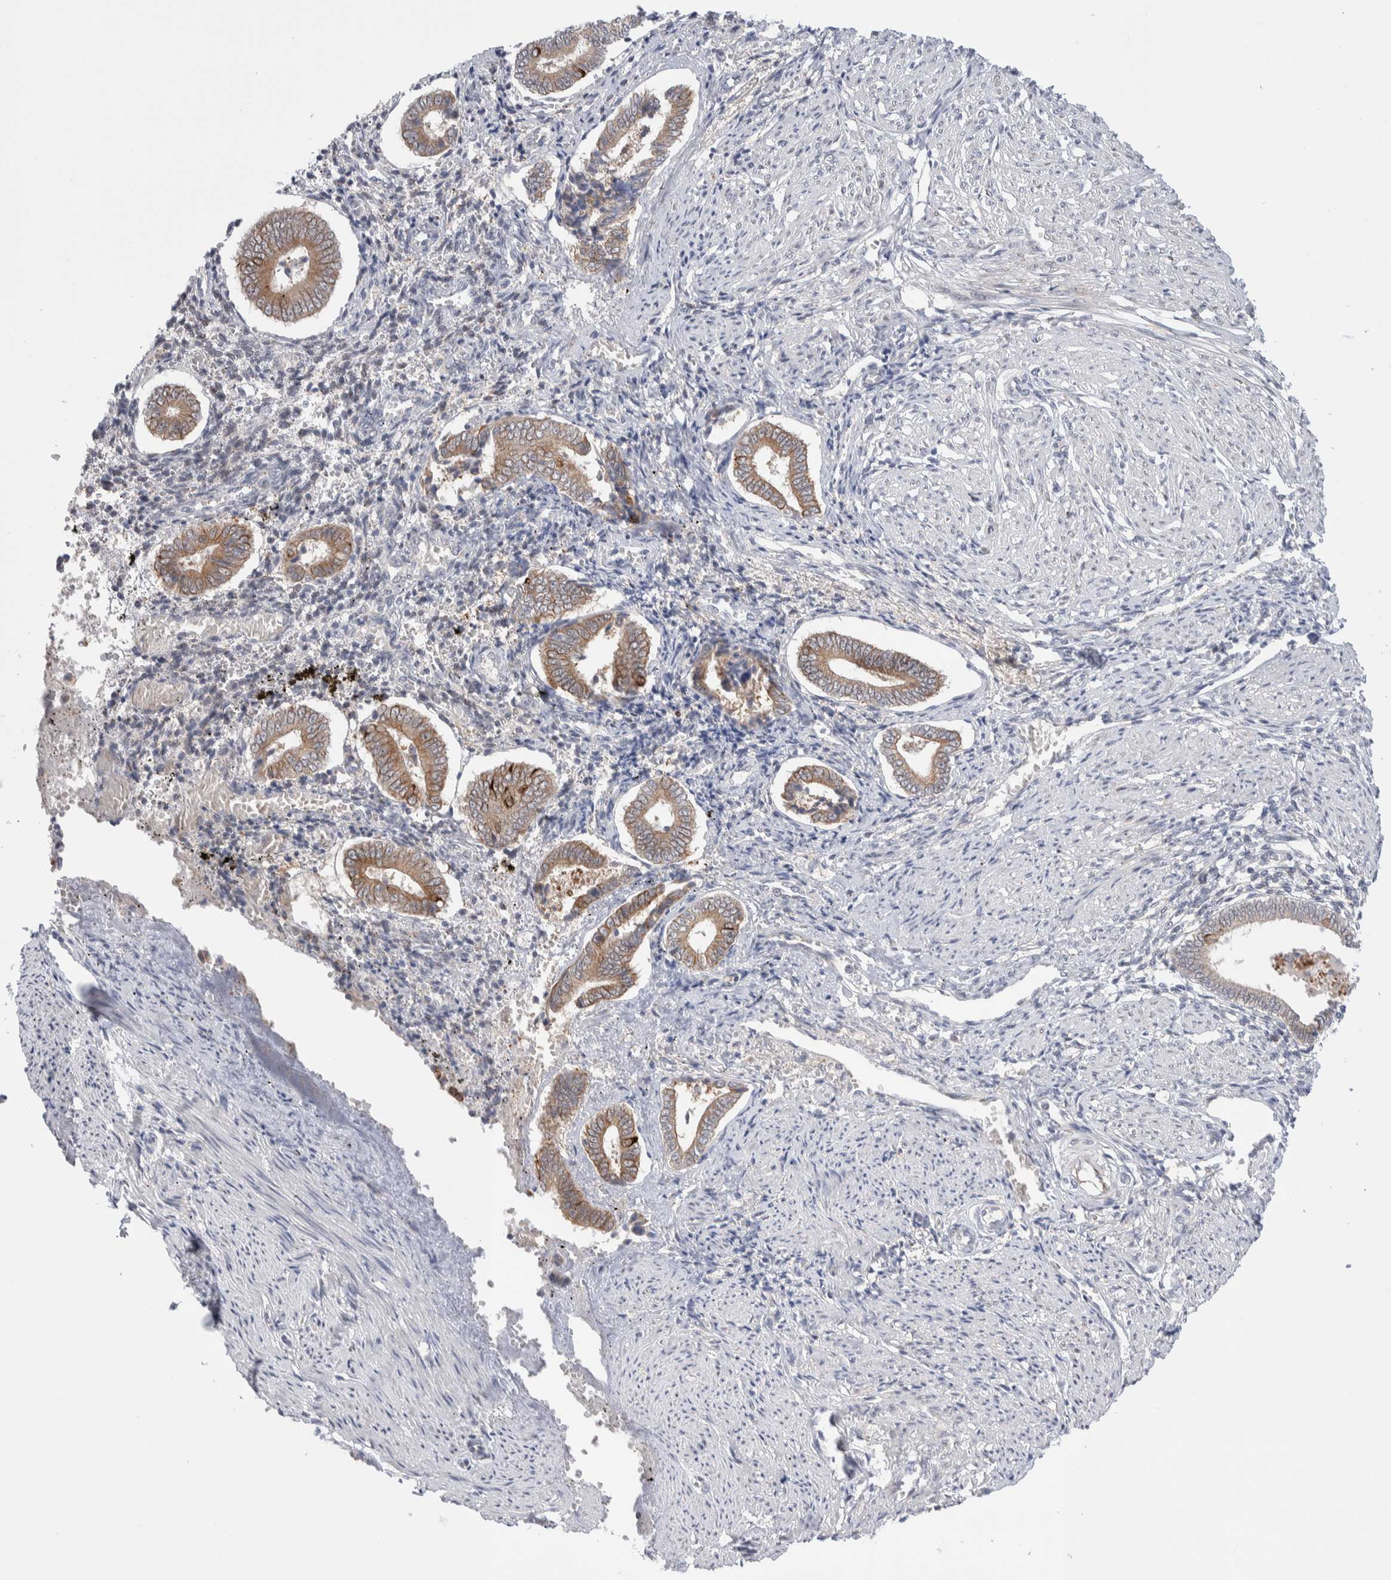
{"staining": {"intensity": "negative", "quantity": "none", "location": "none"}, "tissue": "endometrium", "cell_type": "Cells in endometrial stroma", "image_type": "normal", "snomed": [{"axis": "morphology", "description": "Normal tissue, NOS"}, {"axis": "topography", "description": "Endometrium"}], "caption": "The histopathology image shows no significant staining in cells in endometrial stroma of endometrium.", "gene": "C1orf112", "patient": {"sex": "female", "age": 42}}